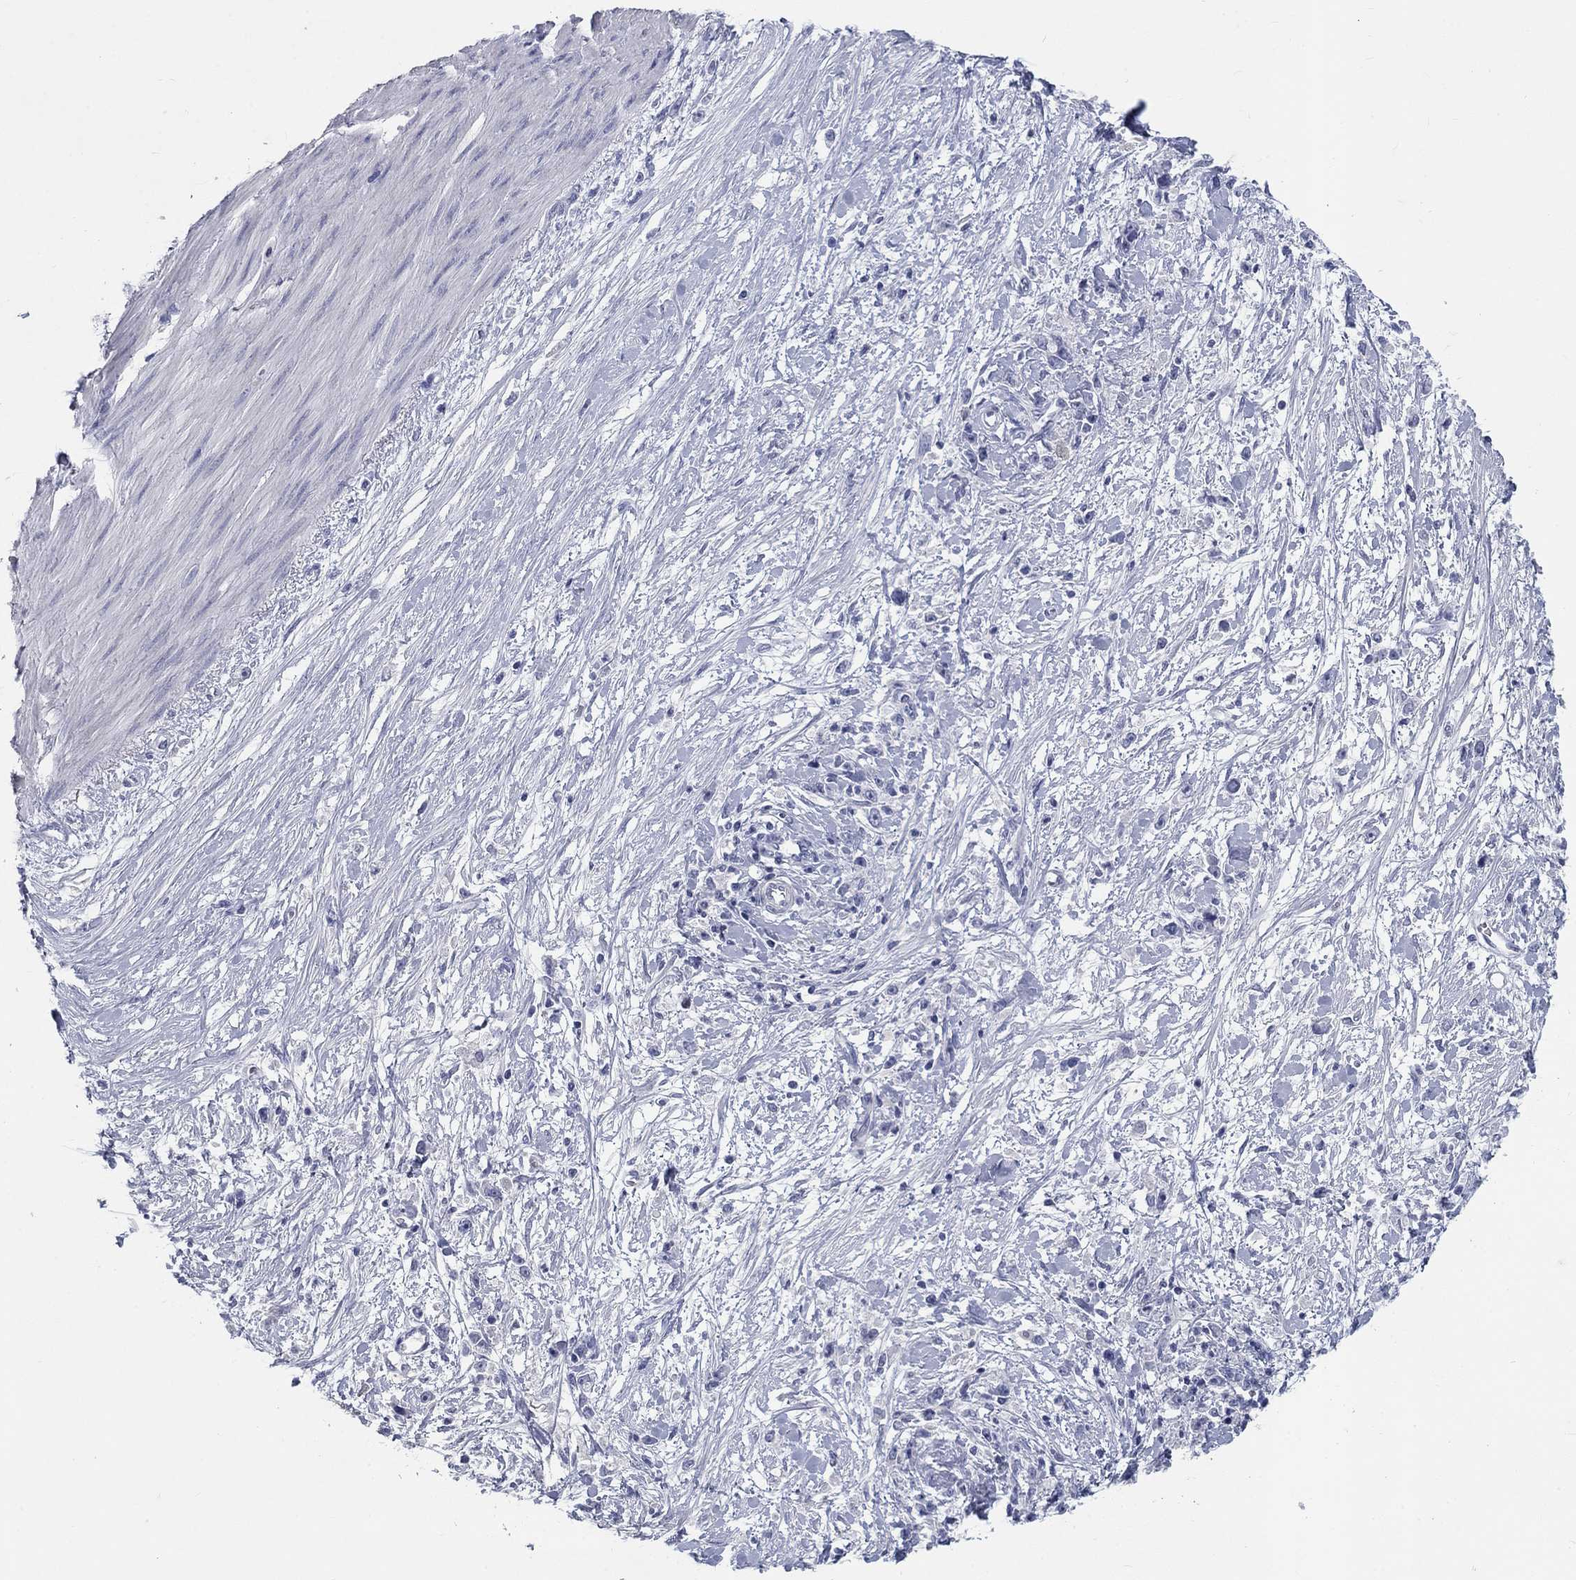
{"staining": {"intensity": "negative", "quantity": "none", "location": "none"}, "tissue": "stomach cancer", "cell_type": "Tumor cells", "image_type": "cancer", "snomed": [{"axis": "morphology", "description": "Adenocarcinoma, NOS"}, {"axis": "topography", "description": "Stomach"}], "caption": "This is an IHC micrograph of adenocarcinoma (stomach). There is no positivity in tumor cells.", "gene": "ELAVL4", "patient": {"sex": "female", "age": 59}}